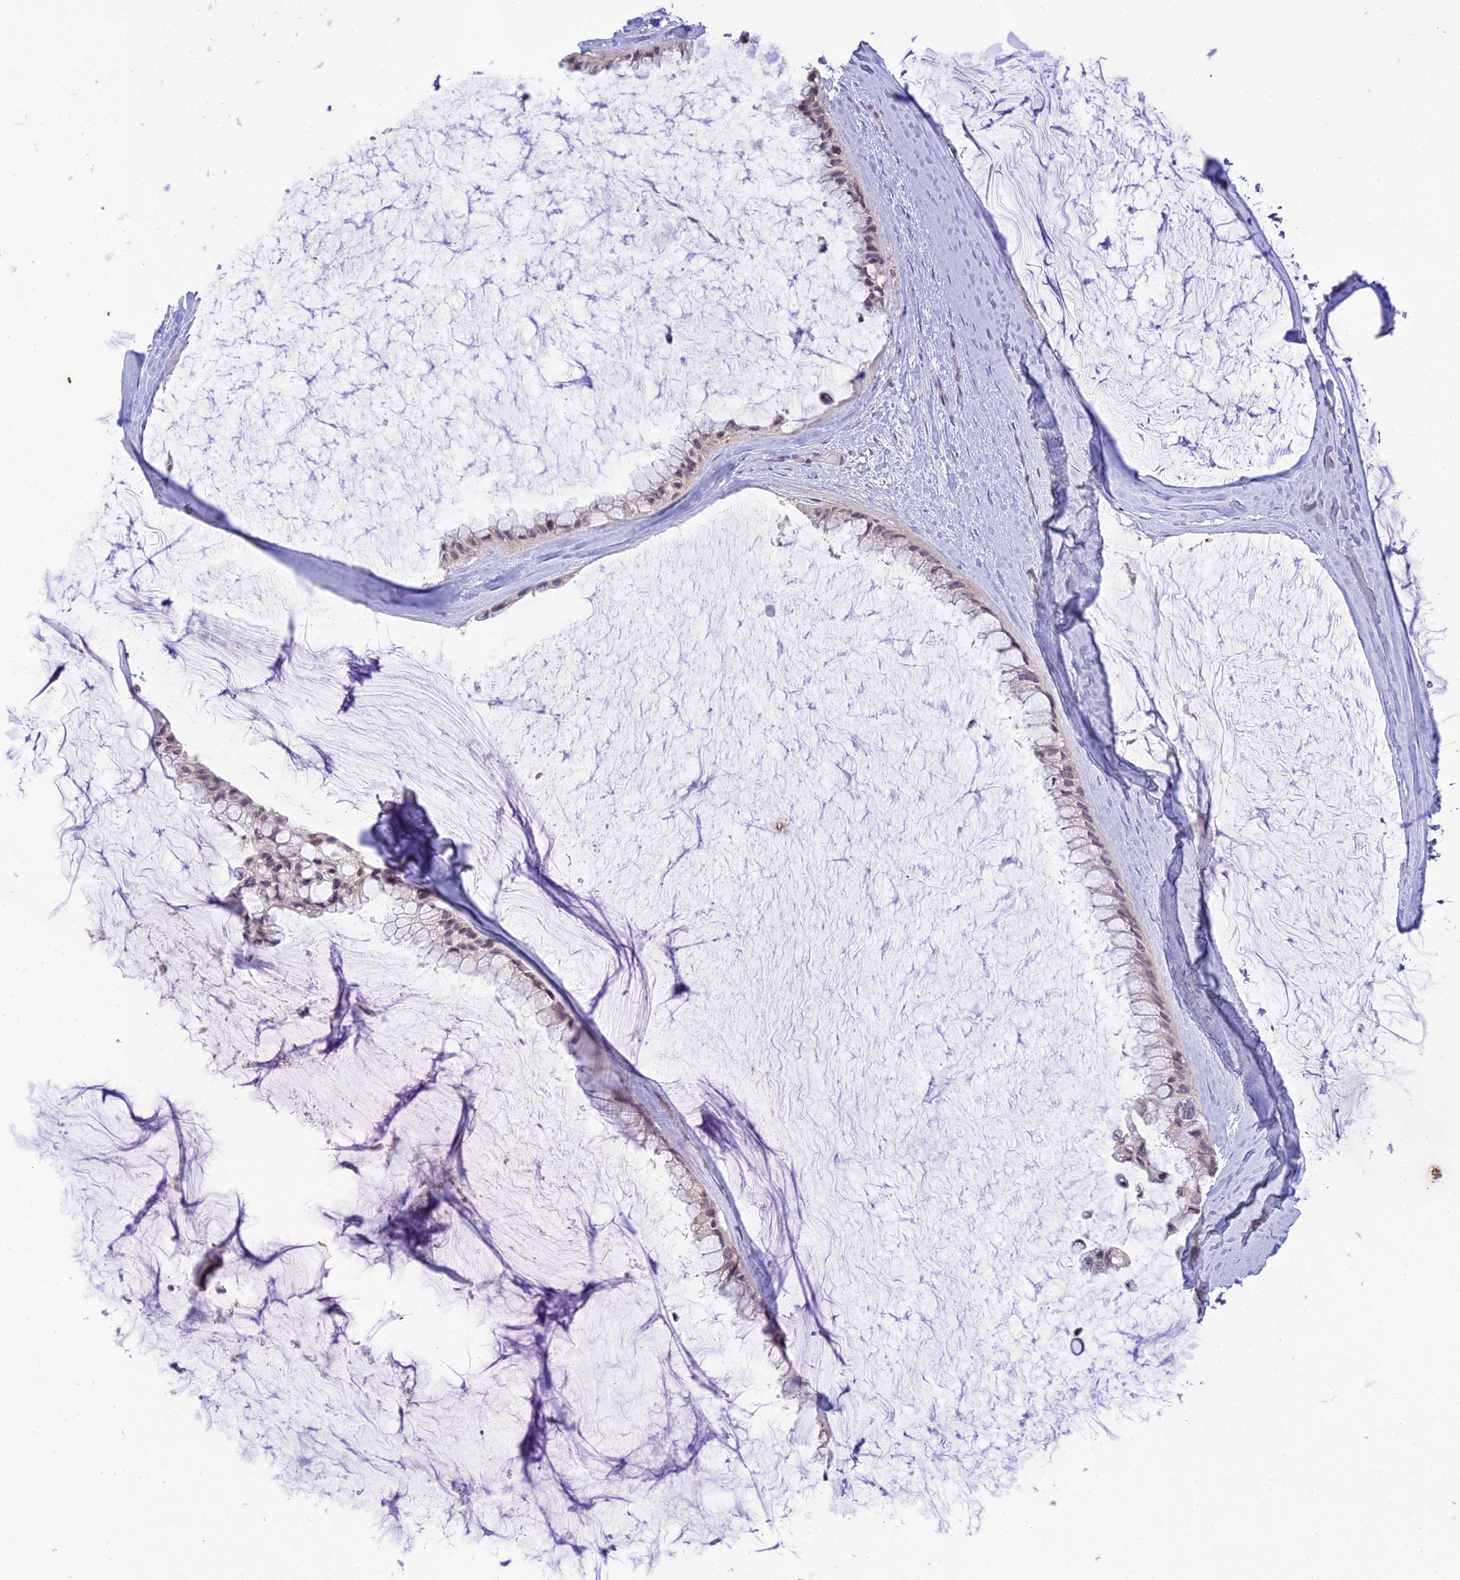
{"staining": {"intensity": "weak", "quantity": "25%-75%", "location": "cytoplasmic/membranous,nuclear"}, "tissue": "ovarian cancer", "cell_type": "Tumor cells", "image_type": "cancer", "snomed": [{"axis": "morphology", "description": "Cystadenocarcinoma, mucinous, NOS"}, {"axis": "topography", "description": "Ovary"}], "caption": "The micrograph displays staining of mucinous cystadenocarcinoma (ovarian), revealing weak cytoplasmic/membranous and nuclear protein positivity (brown color) within tumor cells.", "gene": "TEKT1", "patient": {"sex": "female", "age": 39}}